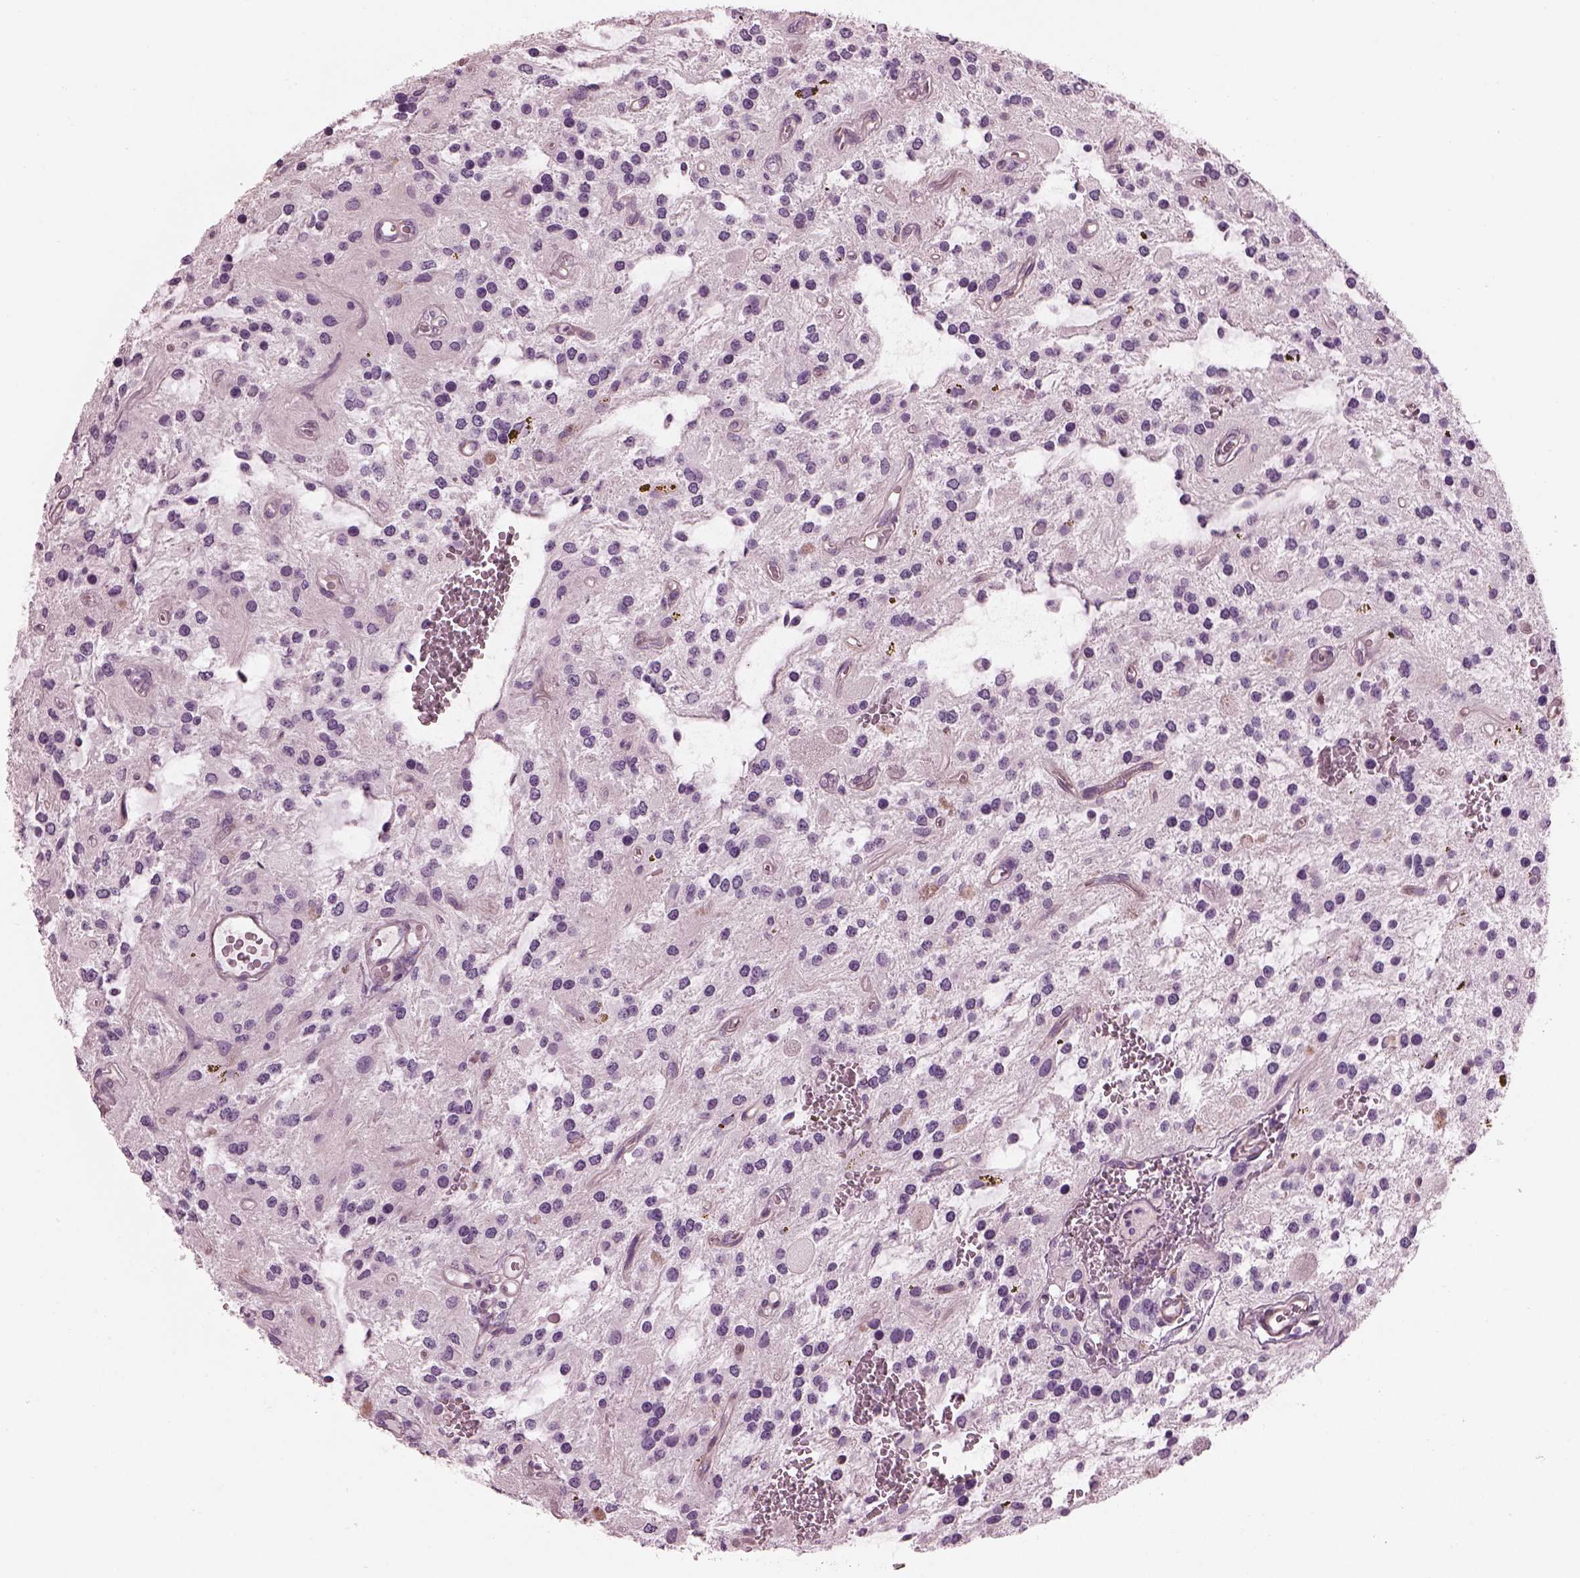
{"staining": {"intensity": "negative", "quantity": "none", "location": "none"}, "tissue": "glioma", "cell_type": "Tumor cells", "image_type": "cancer", "snomed": [{"axis": "morphology", "description": "Glioma, malignant, Low grade"}, {"axis": "topography", "description": "Cerebellum"}], "caption": "Protein analysis of malignant glioma (low-grade) displays no significant expression in tumor cells.", "gene": "BFSP1", "patient": {"sex": "female", "age": 14}}